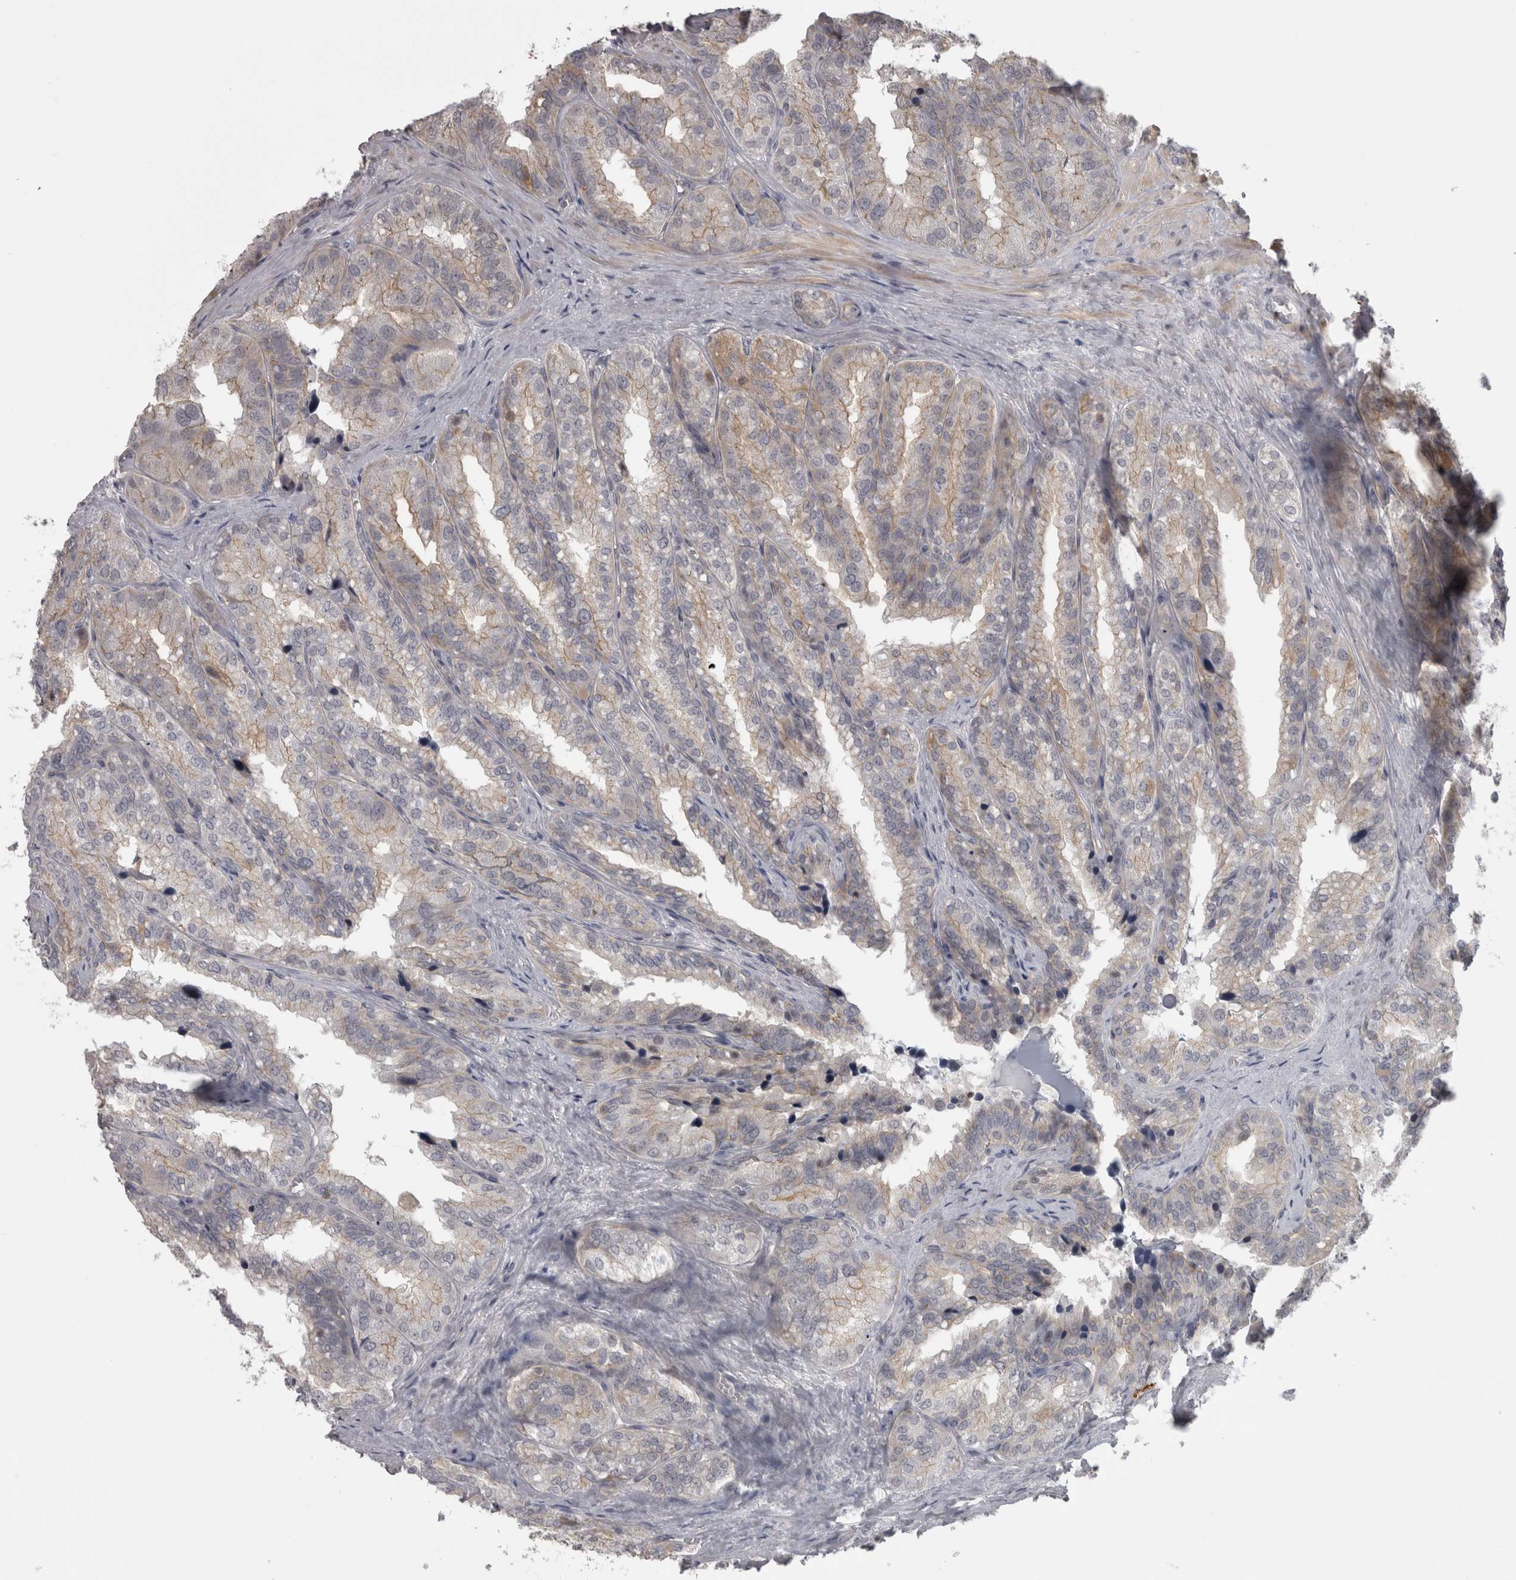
{"staining": {"intensity": "weak", "quantity": "25%-75%", "location": "cytoplasmic/membranous"}, "tissue": "seminal vesicle", "cell_type": "Glandular cells", "image_type": "normal", "snomed": [{"axis": "morphology", "description": "Normal tissue, NOS"}, {"axis": "topography", "description": "Prostate"}, {"axis": "topography", "description": "Seminal veicle"}], "caption": "This photomicrograph reveals immunohistochemistry (IHC) staining of unremarkable human seminal vesicle, with low weak cytoplasmic/membranous expression in about 25%-75% of glandular cells.", "gene": "PPP1R12B", "patient": {"sex": "male", "age": 51}}